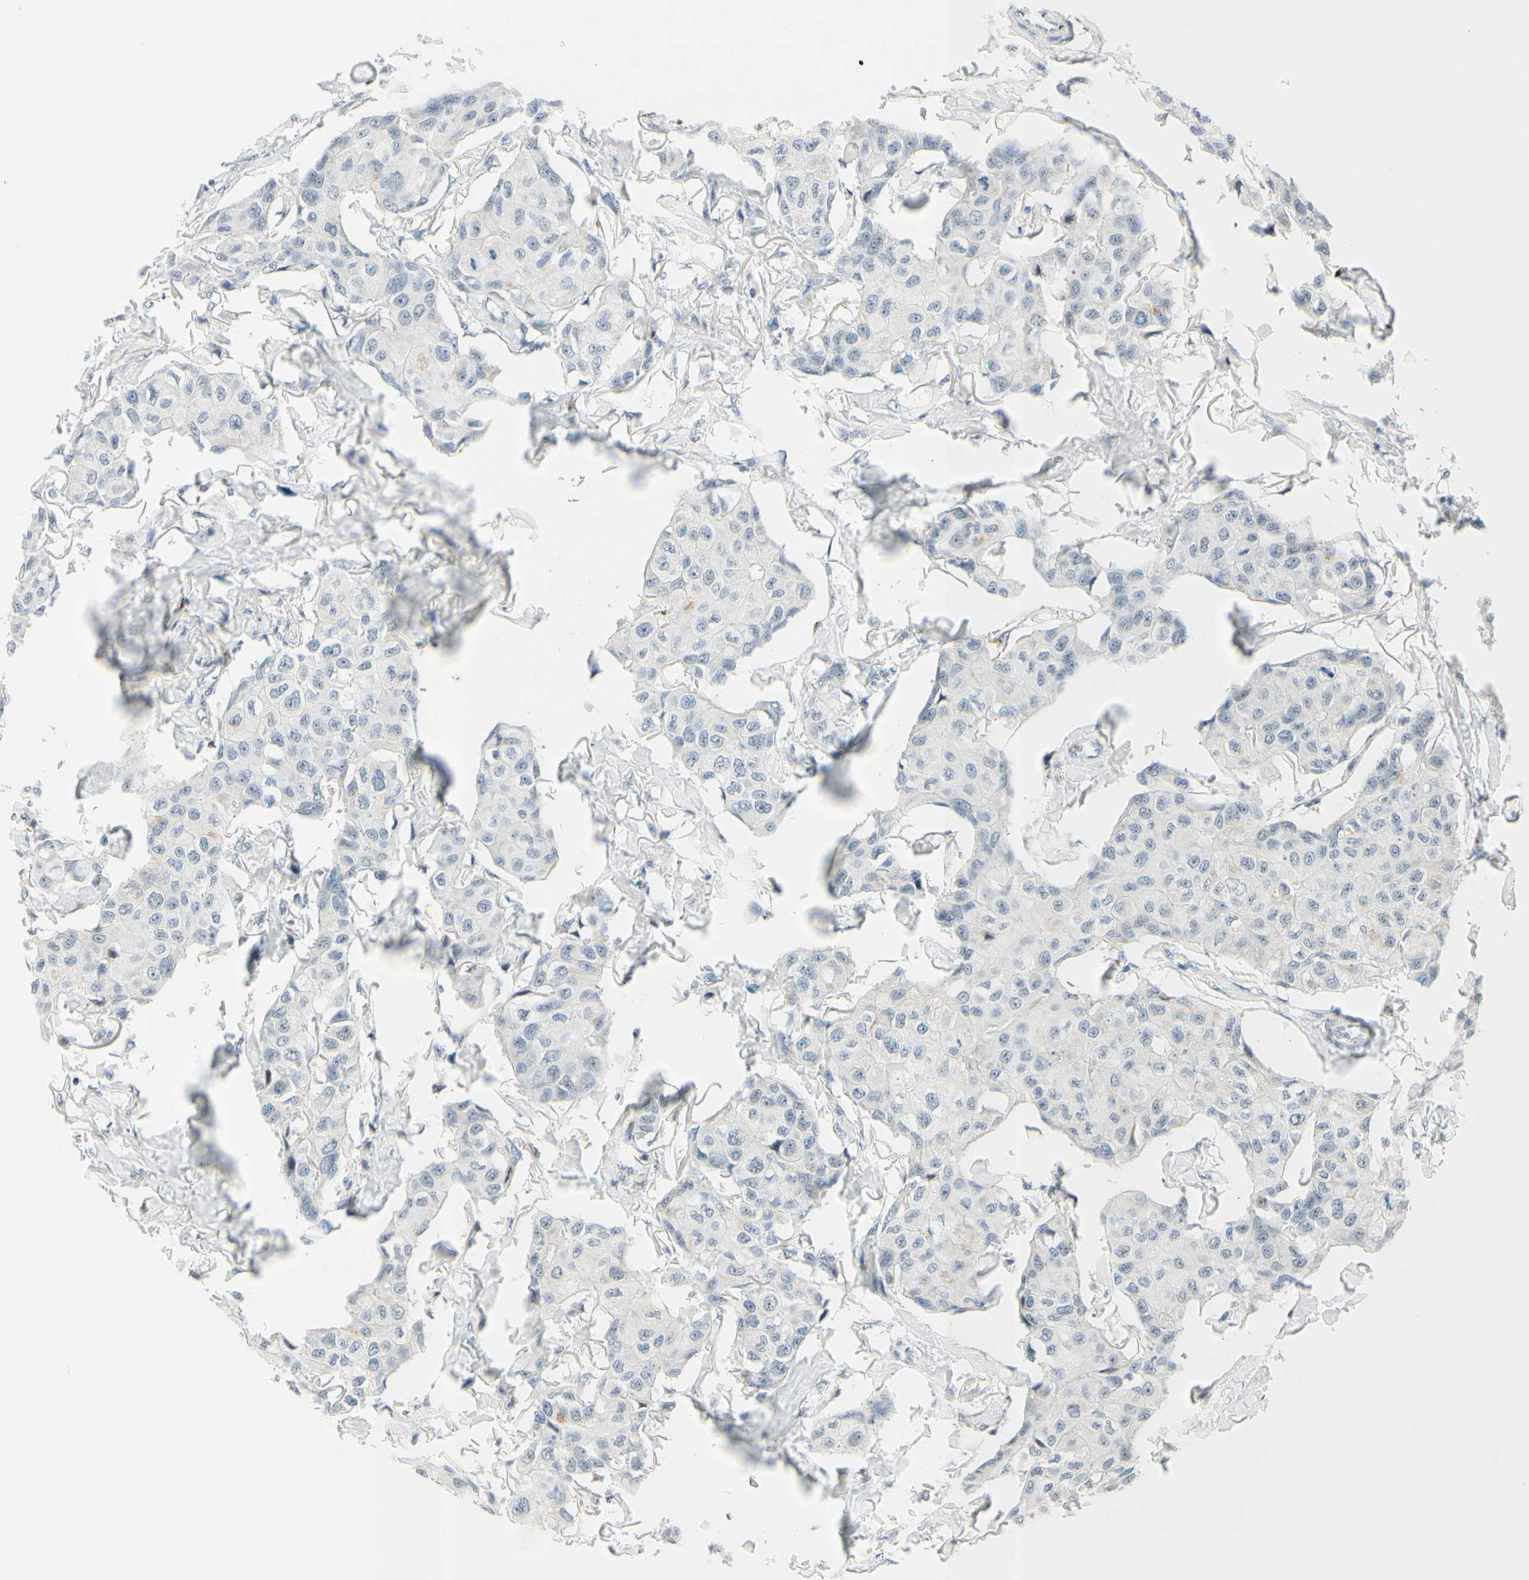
{"staining": {"intensity": "negative", "quantity": "none", "location": "none"}, "tissue": "breast cancer", "cell_type": "Tumor cells", "image_type": "cancer", "snomed": [{"axis": "morphology", "description": "Duct carcinoma"}, {"axis": "topography", "description": "Breast"}], "caption": "Tumor cells show no significant expression in breast cancer.", "gene": "B4GALNT1", "patient": {"sex": "female", "age": 80}}